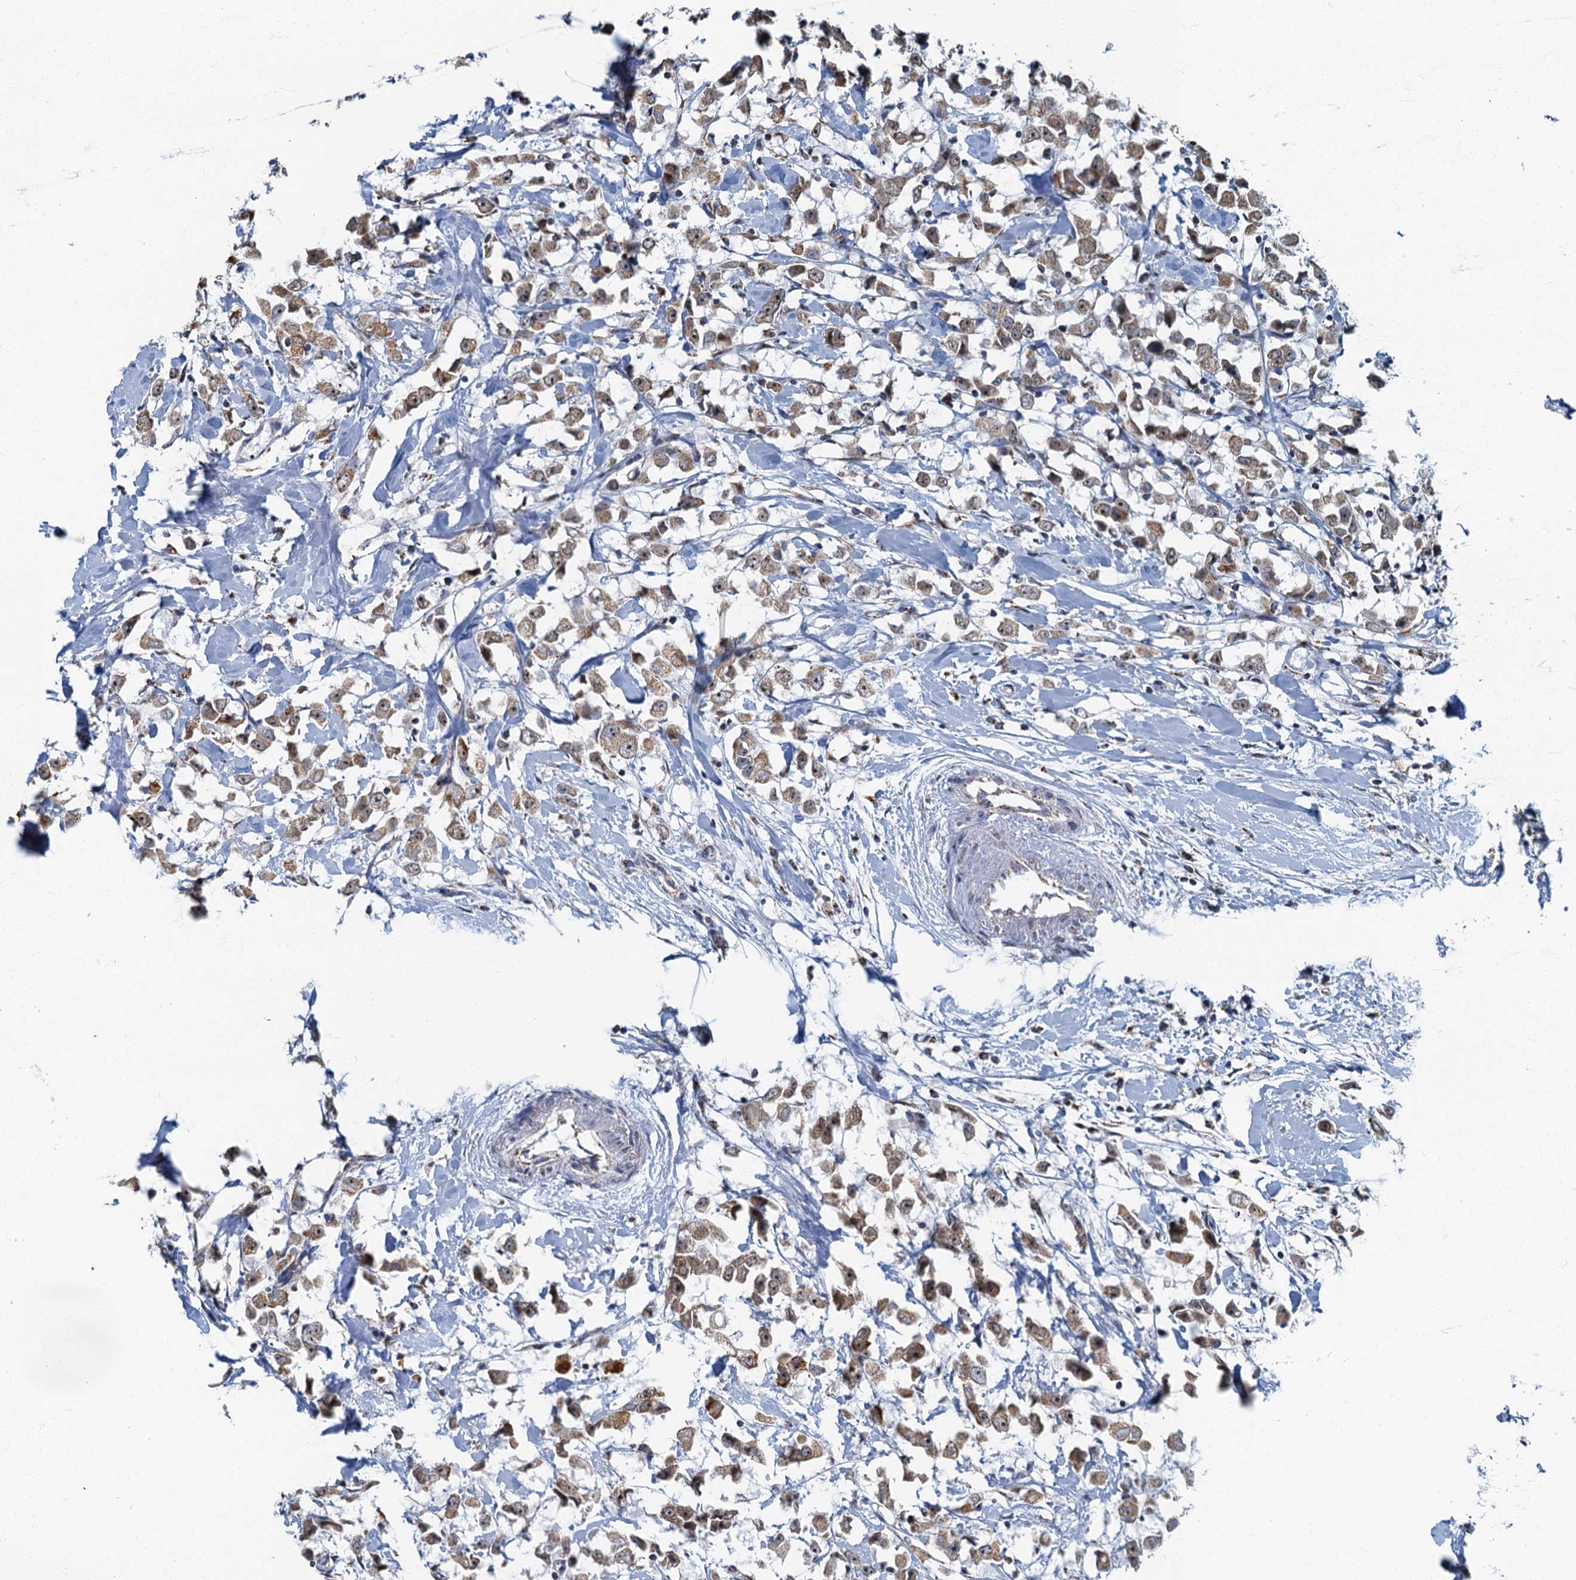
{"staining": {"intensity": "moderate", "quantity": ">75%", "location": "cytoplasmic/membranous,nuclear"}, "tissue": "breast cancer", "cell_type": "Tumor cells", "image_type": "cancer", "snomed": [{"axis": "morphology", "description": "Duct carcinoma"}, {"axis": "topography", "description": "Breast"}], "caption": "Breast intraductal carcinoma tissue exhibits moderate cytoplasmic/membranous and nuclear expression in approximately >75% of tumor cells", "gene": "RAD9B", "patient": {"sex": "female", "age": 61}}